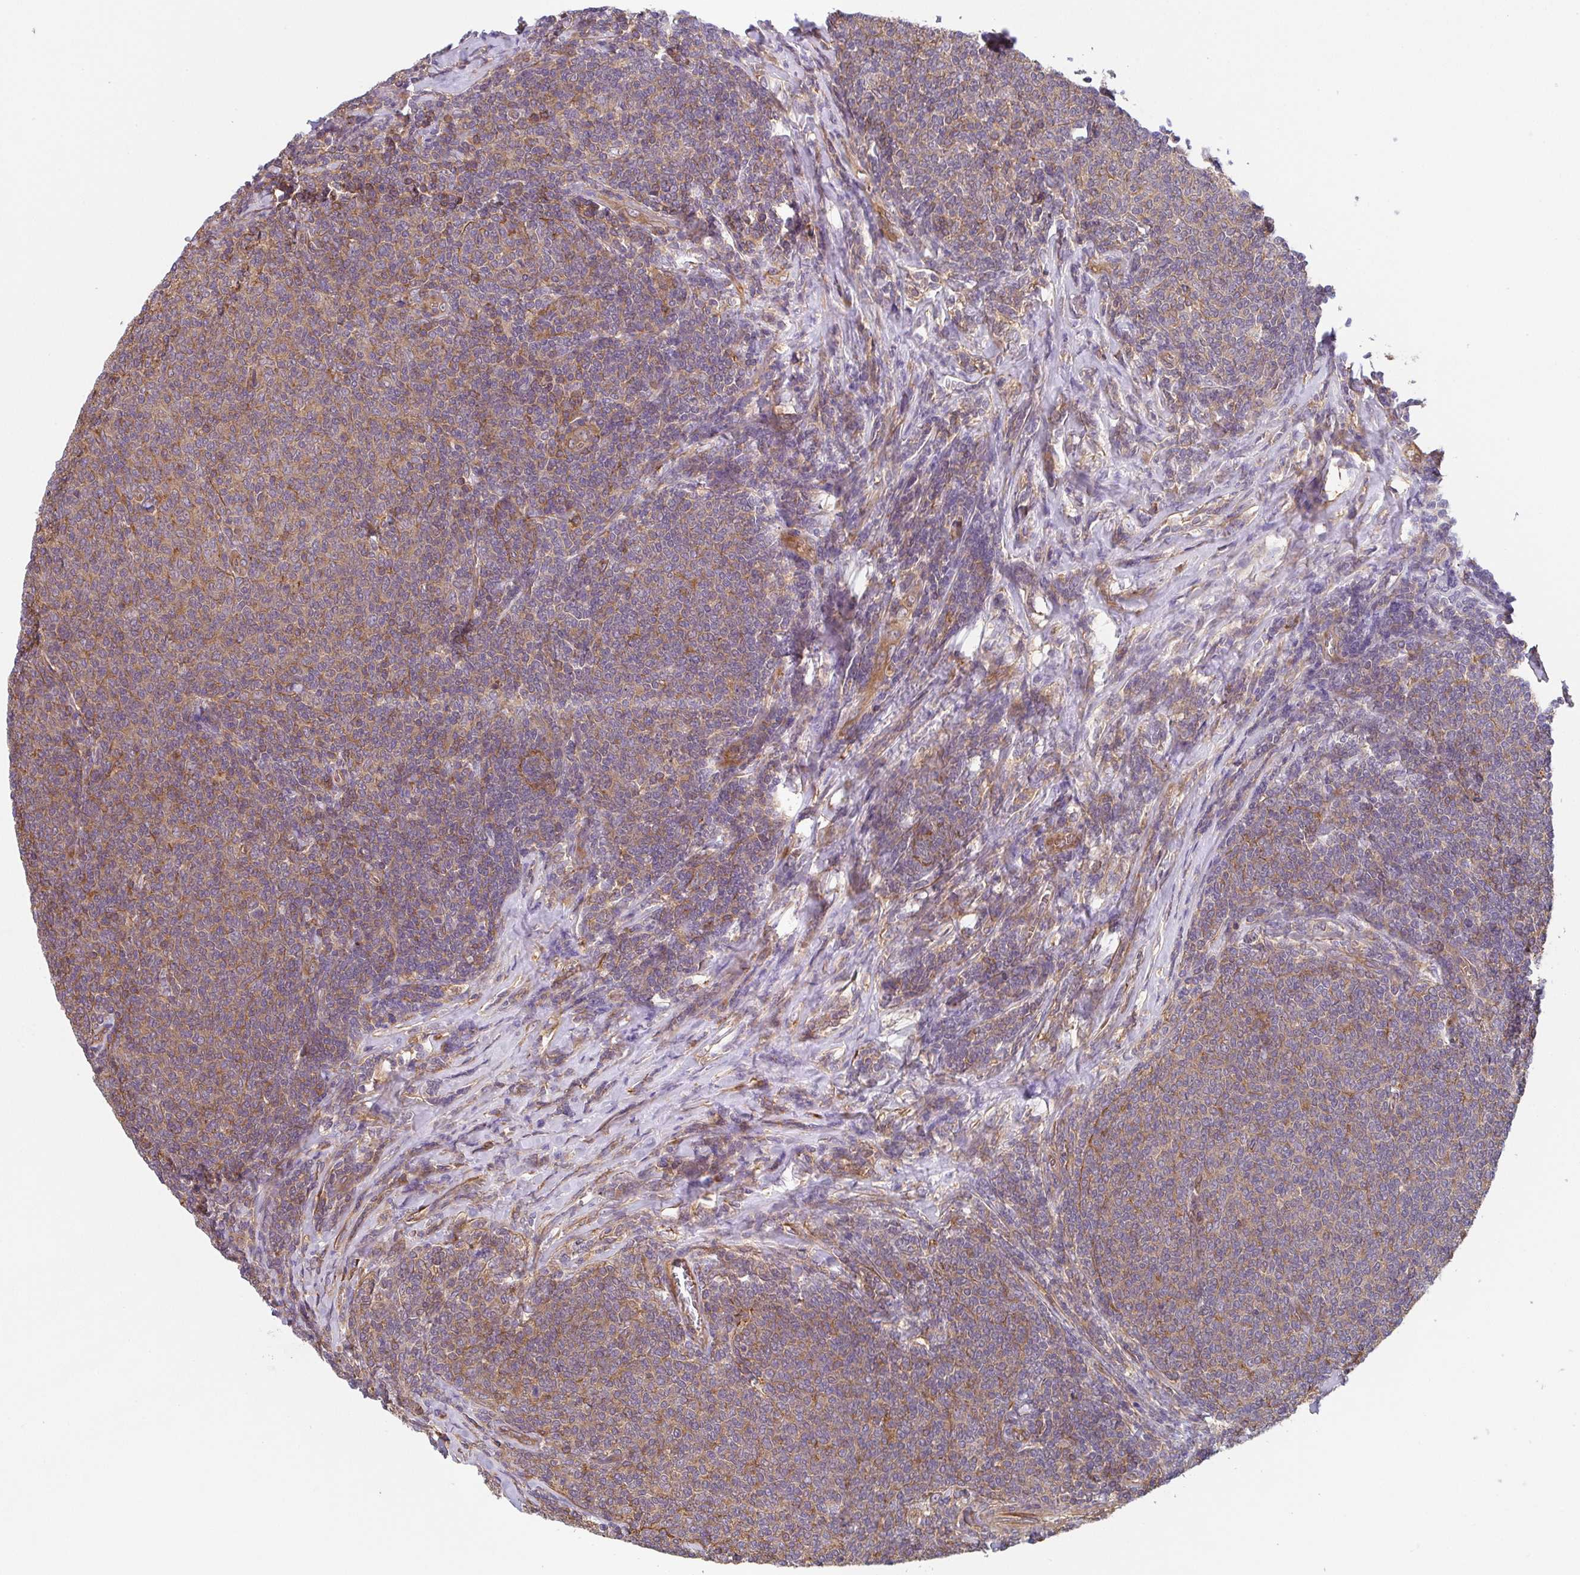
{"staining": {"intensity": "moderate", "quantity": ">75%", "location": "cytoplasmic/membranous"}, "tissue": "lymphoma", "cell_type": "Tumor cells", "image_type": "cancer", "snomed": [{"axis": "morphology", "description": "Malignant lymphoma, non-Hodgkin's type, Low grade"}, {"axis": "topography", "description": "Lymph node"}], "caption": "A micrograph showing moderate cytoplasmic/membranous expression in about >75% of tumor cells in malignant lymphoma, non-Hodgkin's type (low-grade), as visualized by brown immunohistochemical staining.", "gene": "TMEM229A", "patient": {"sex": "male", "age": 52}}